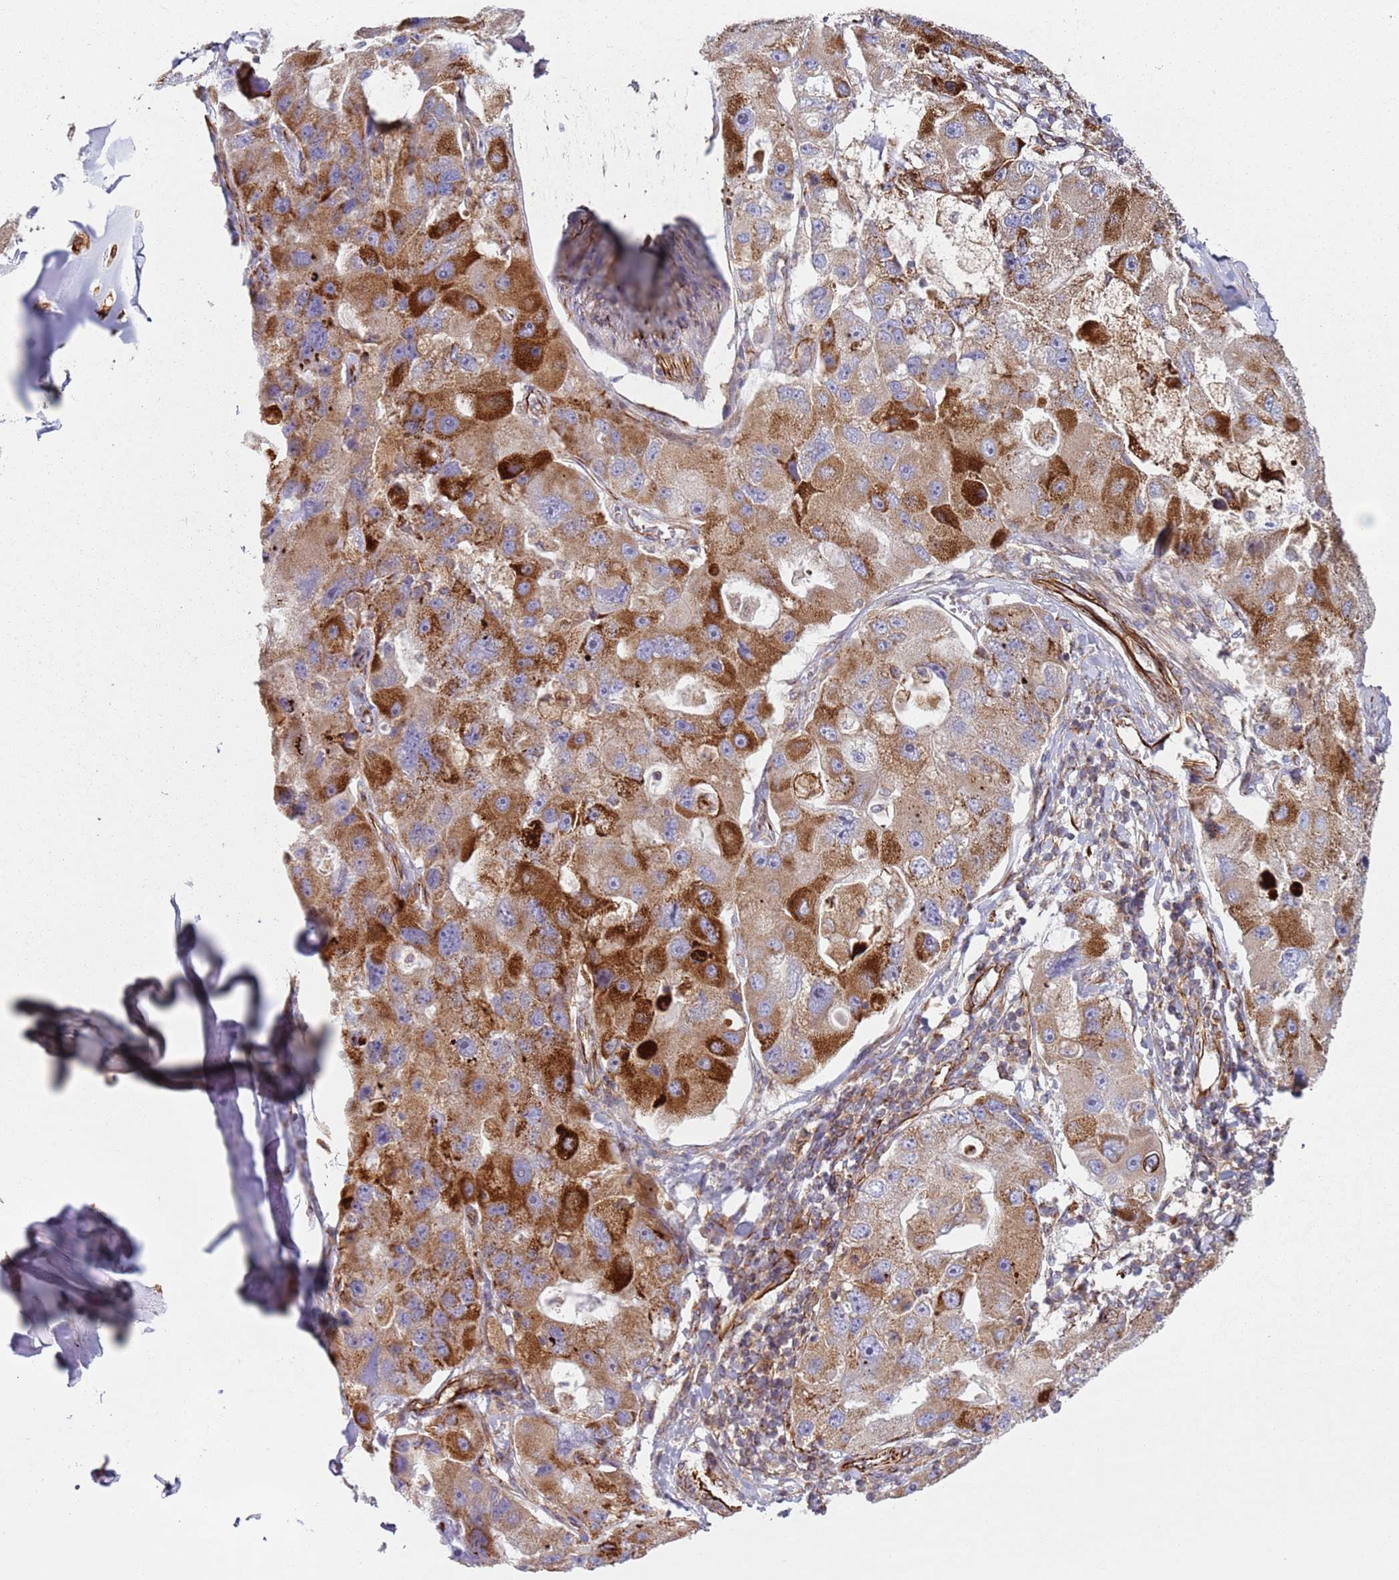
{"staining": {"intensity": "strong", "quantity": ">75%", "location": "cytoplasmic/membranous"}, "tissue": "lung cancer", "cell_type": "Tumor cells", "image_type": "cancer", "snomed": [{"axis": "morphology", "description": "Adenocarcinoma, NOS"}, {"axis": "topography", "description": "Lung"}], "caption": "Tumor cells display high levels of strong cytoplasmic/membranous expression in approximately >75% of cells in human lung cancer (adenocarcinoma).", "gene": "SNAPIN", "patient": {"sex": "female", "age": 54}}